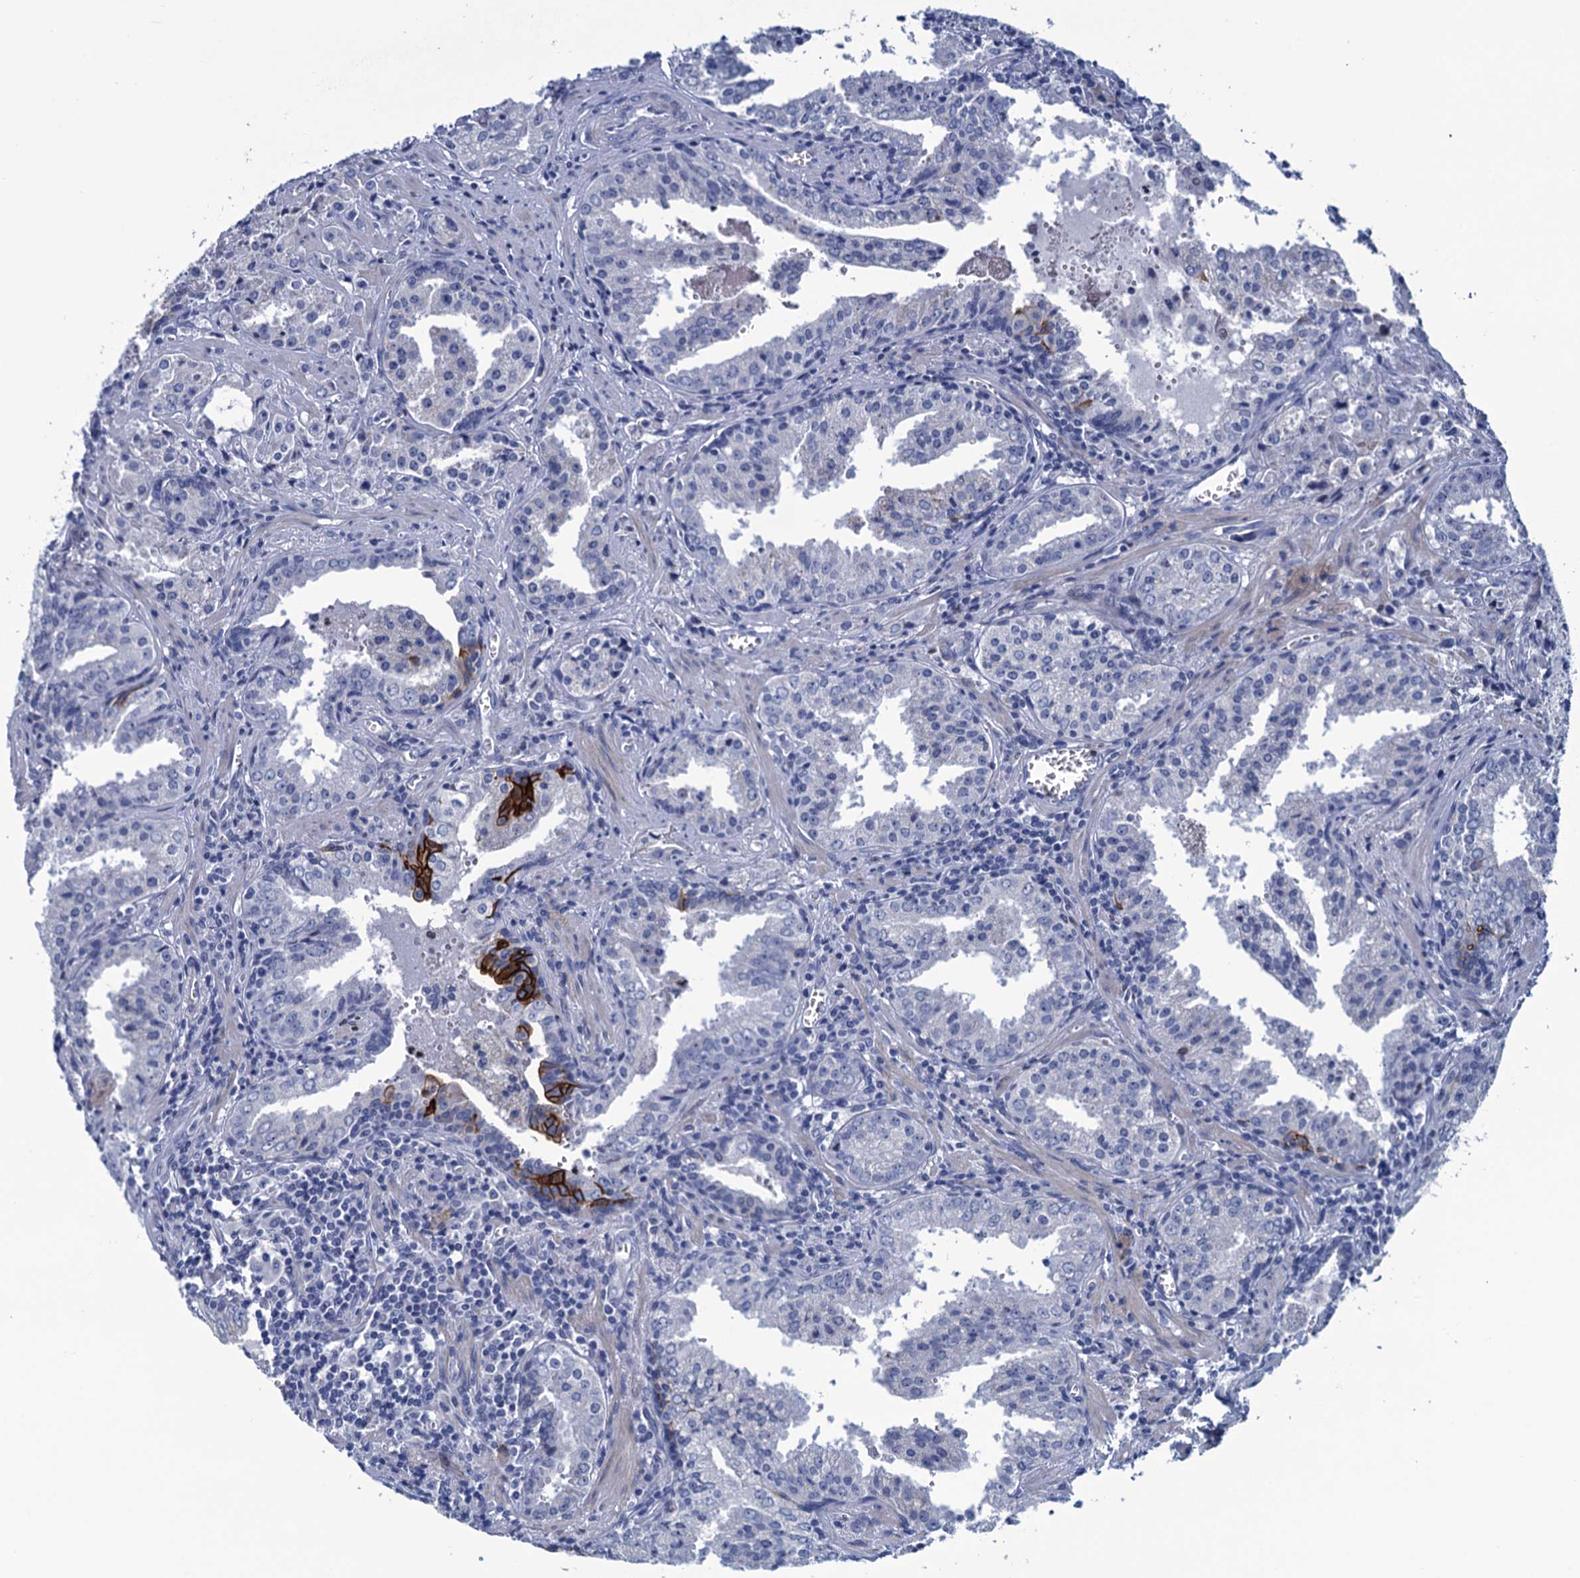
{"staining": {"intensity": "negative", "quantity": "none", "location": "none"}, "tissue": "prostate cancer", "cell_type": "Tumor cells", "image_type": "cancer", "snomed": [{"axis": "morphology", "description": "Adenocarcinoma, High grade"}, {"axis": "topography", "description": "Prostate"}], "caption": "High magnification brightfield microscopy of prostate cancer stained with DAB (brown) and counterstained with hematoxylin (blue): tumor cells show no significant expression.", "gene": "RHCG", "patient": {"sex": "male", "age": 68}}